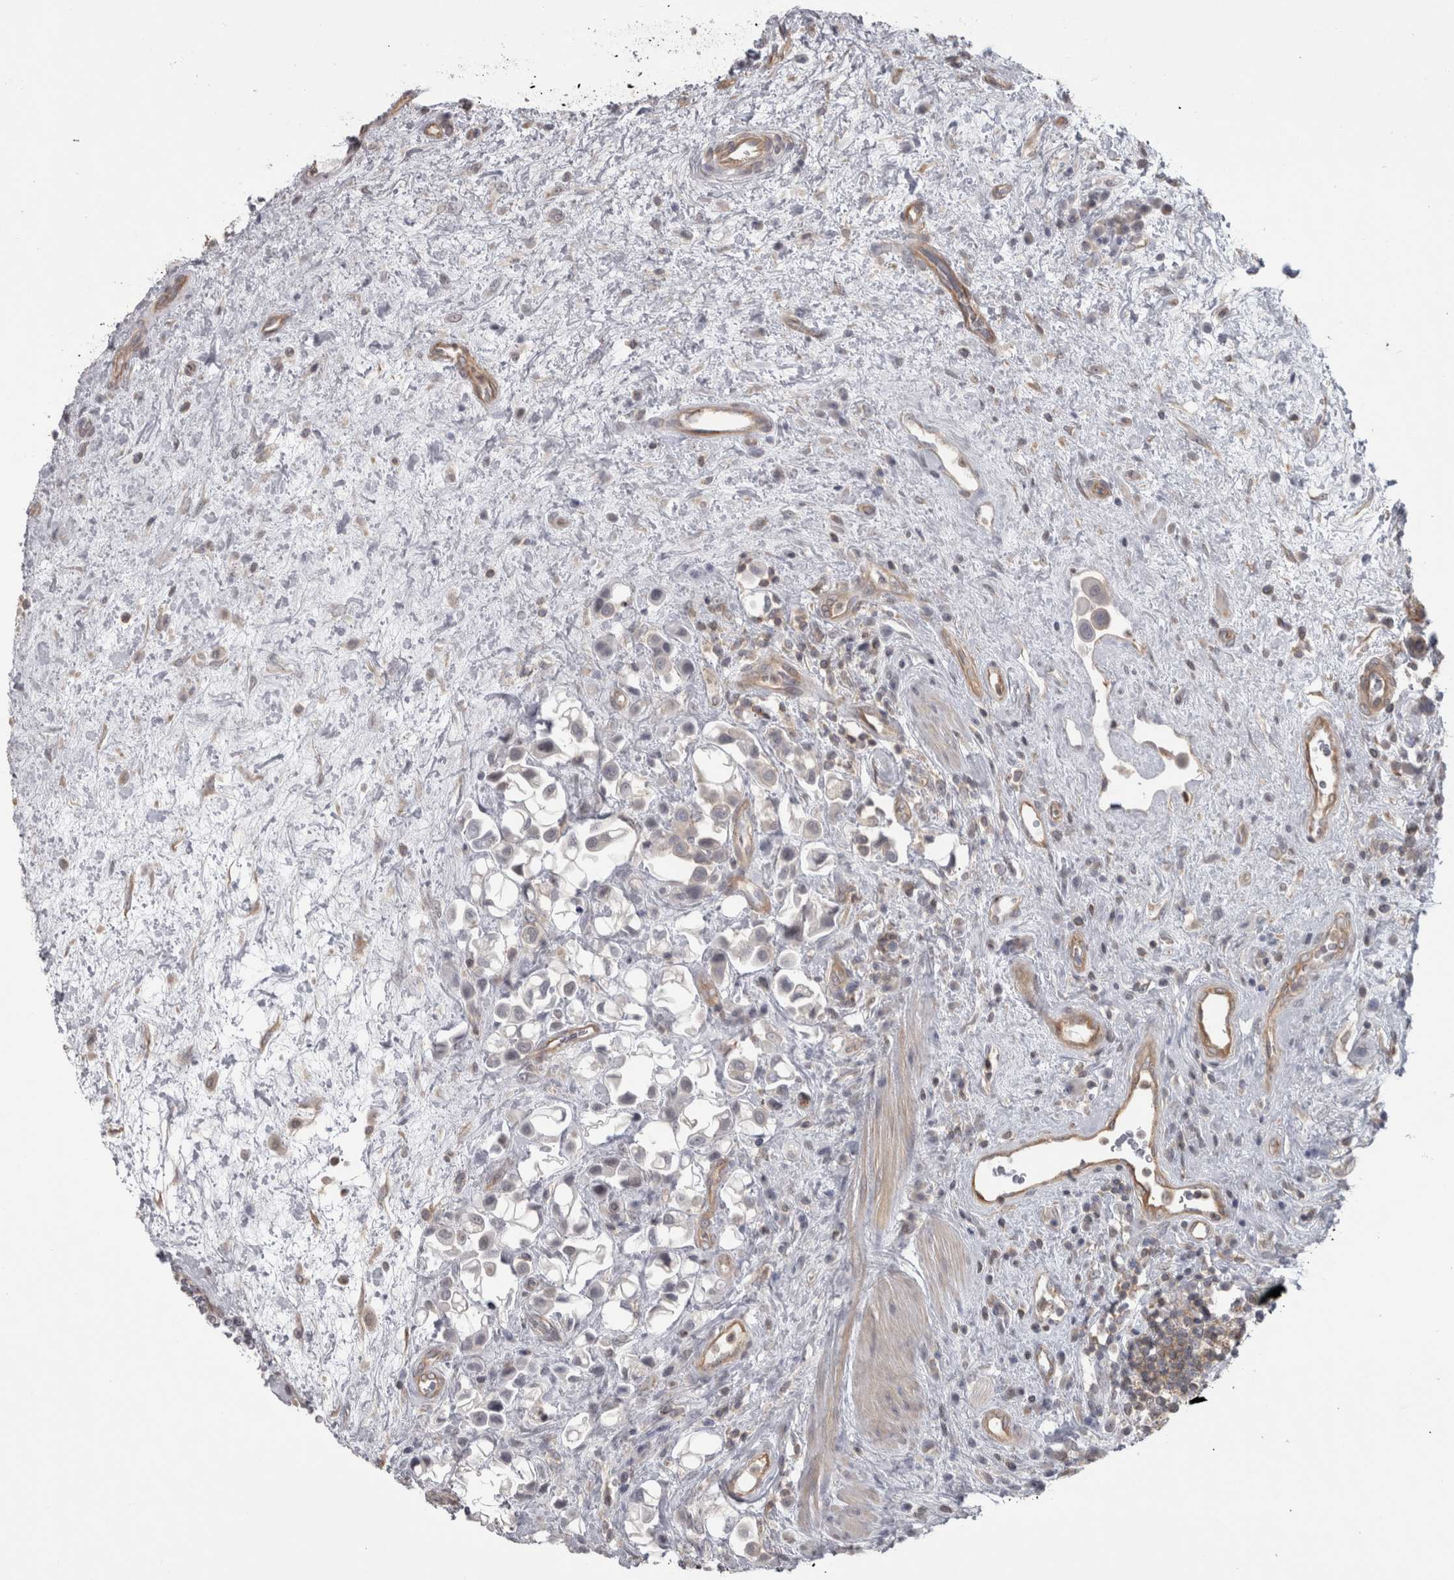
{"staining": {"intensity": "negative", "quantity": "none", "location": "none"}, "tissue": "urothelial cancer", "cell_type": "Tumor cells", "image_type": "cancer", "snomed": [{"axis": "morphology", "description": "Urothelial carcinoma, High grade"}, {"axis": "topography", "description": "Urinary bladder"}], "caption": "Micrograph shows no significant protein positivity in tumor cells of urothelial cancer.", "gene": "PPP1R12B", "patient": {"sex": "male", "age": 50}}